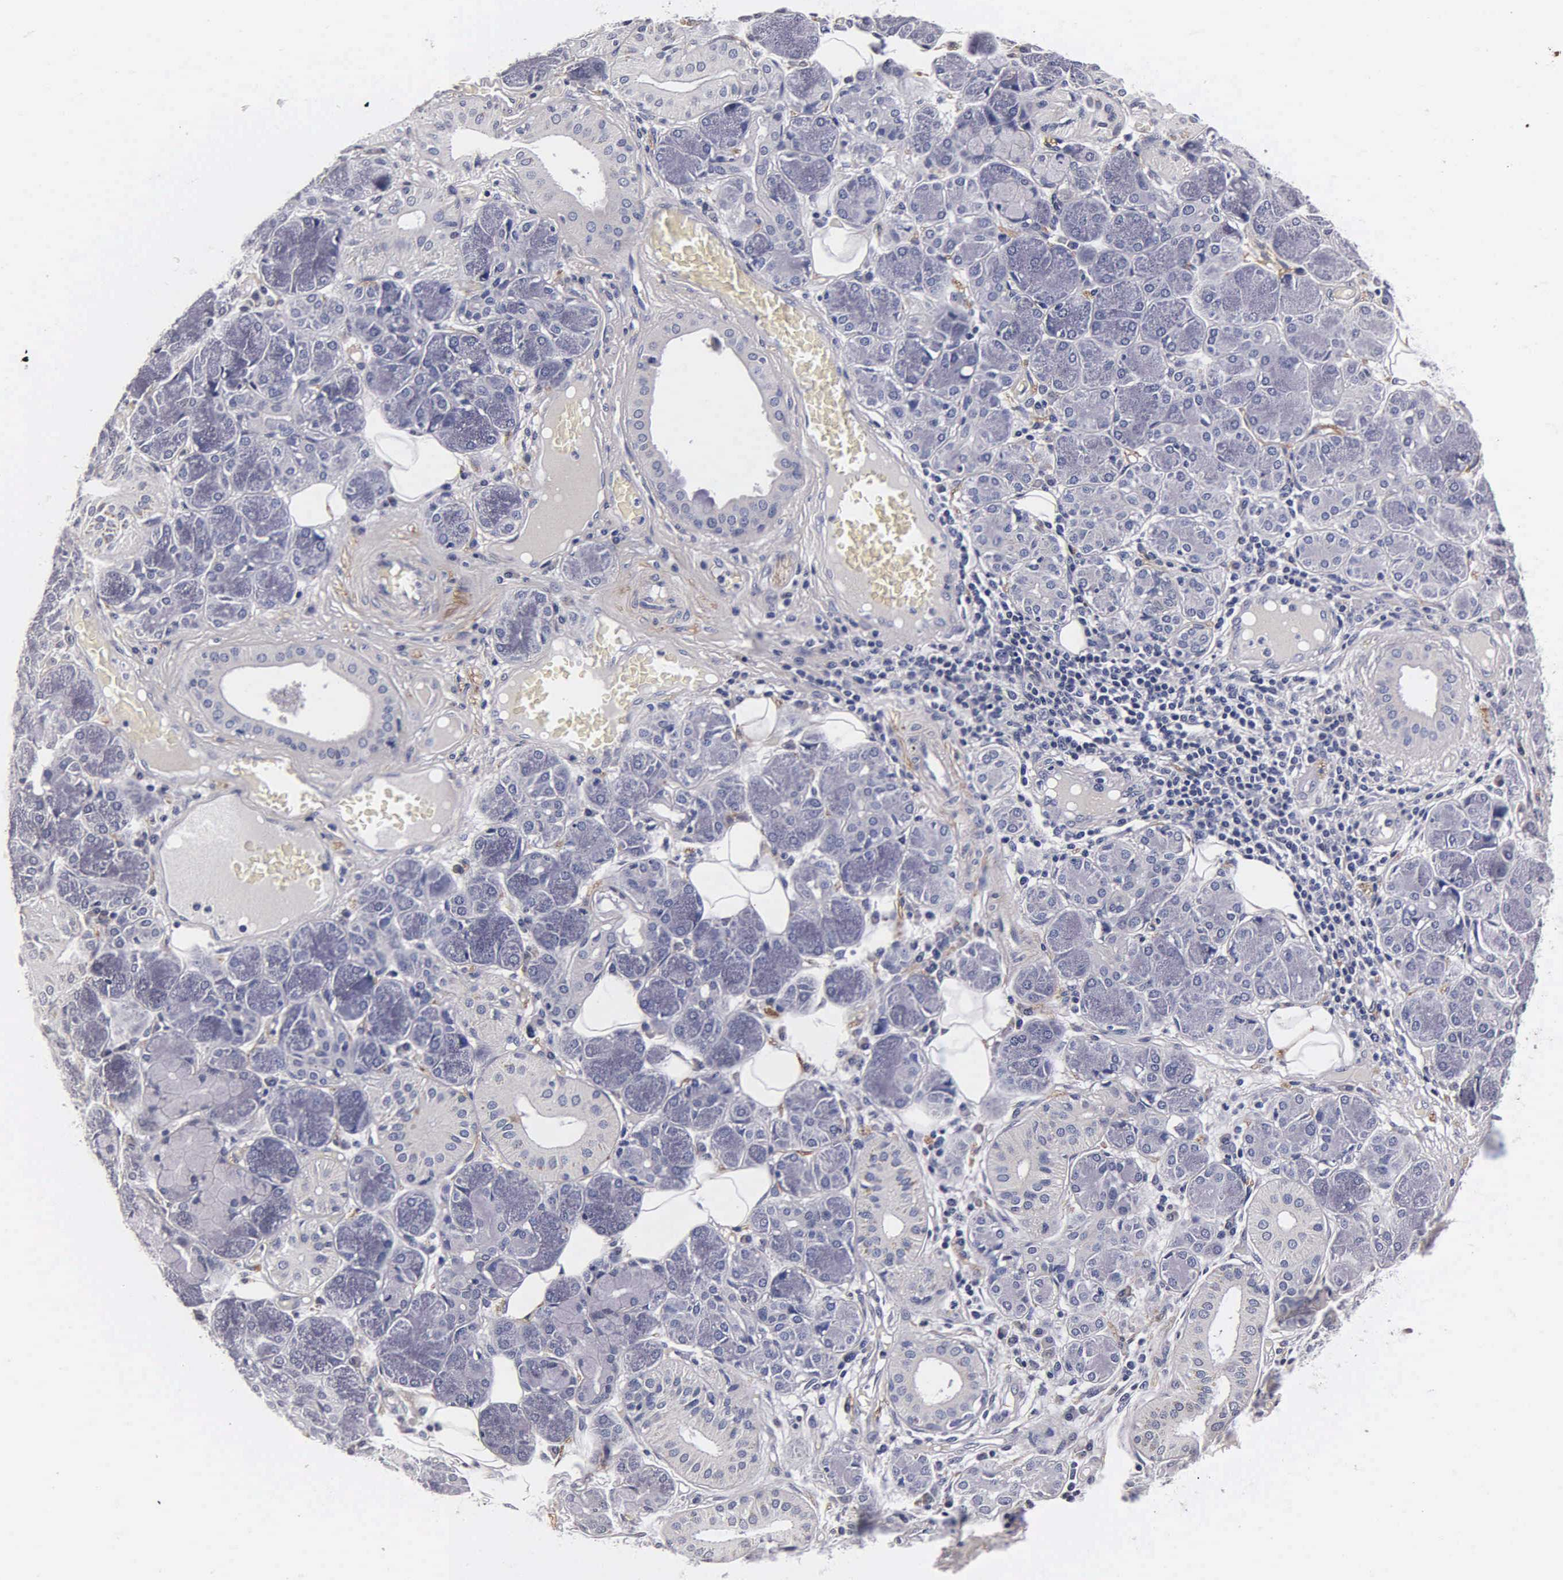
{"staining": {"intensity": "negative", "quantity": "none", "location": "none"}, "tissue": "salivary gland", "cell_type": "Glandular cells", "image_type": "normal", "snomed": [{"axis": "morphology", "description": "Normal tissue, NOS"}, {"axis": "topography", "description": "Salivary gland"}], "caption": "Immunohistochemistry photomicrograph of benign salivary gland: salivary gland stained with DAB (3,3'-diaminobenzidine) reveals no significant protein expression in glandular cells.", "gene": "ENO2", "patient": {"sex": "male", "age": 54}}